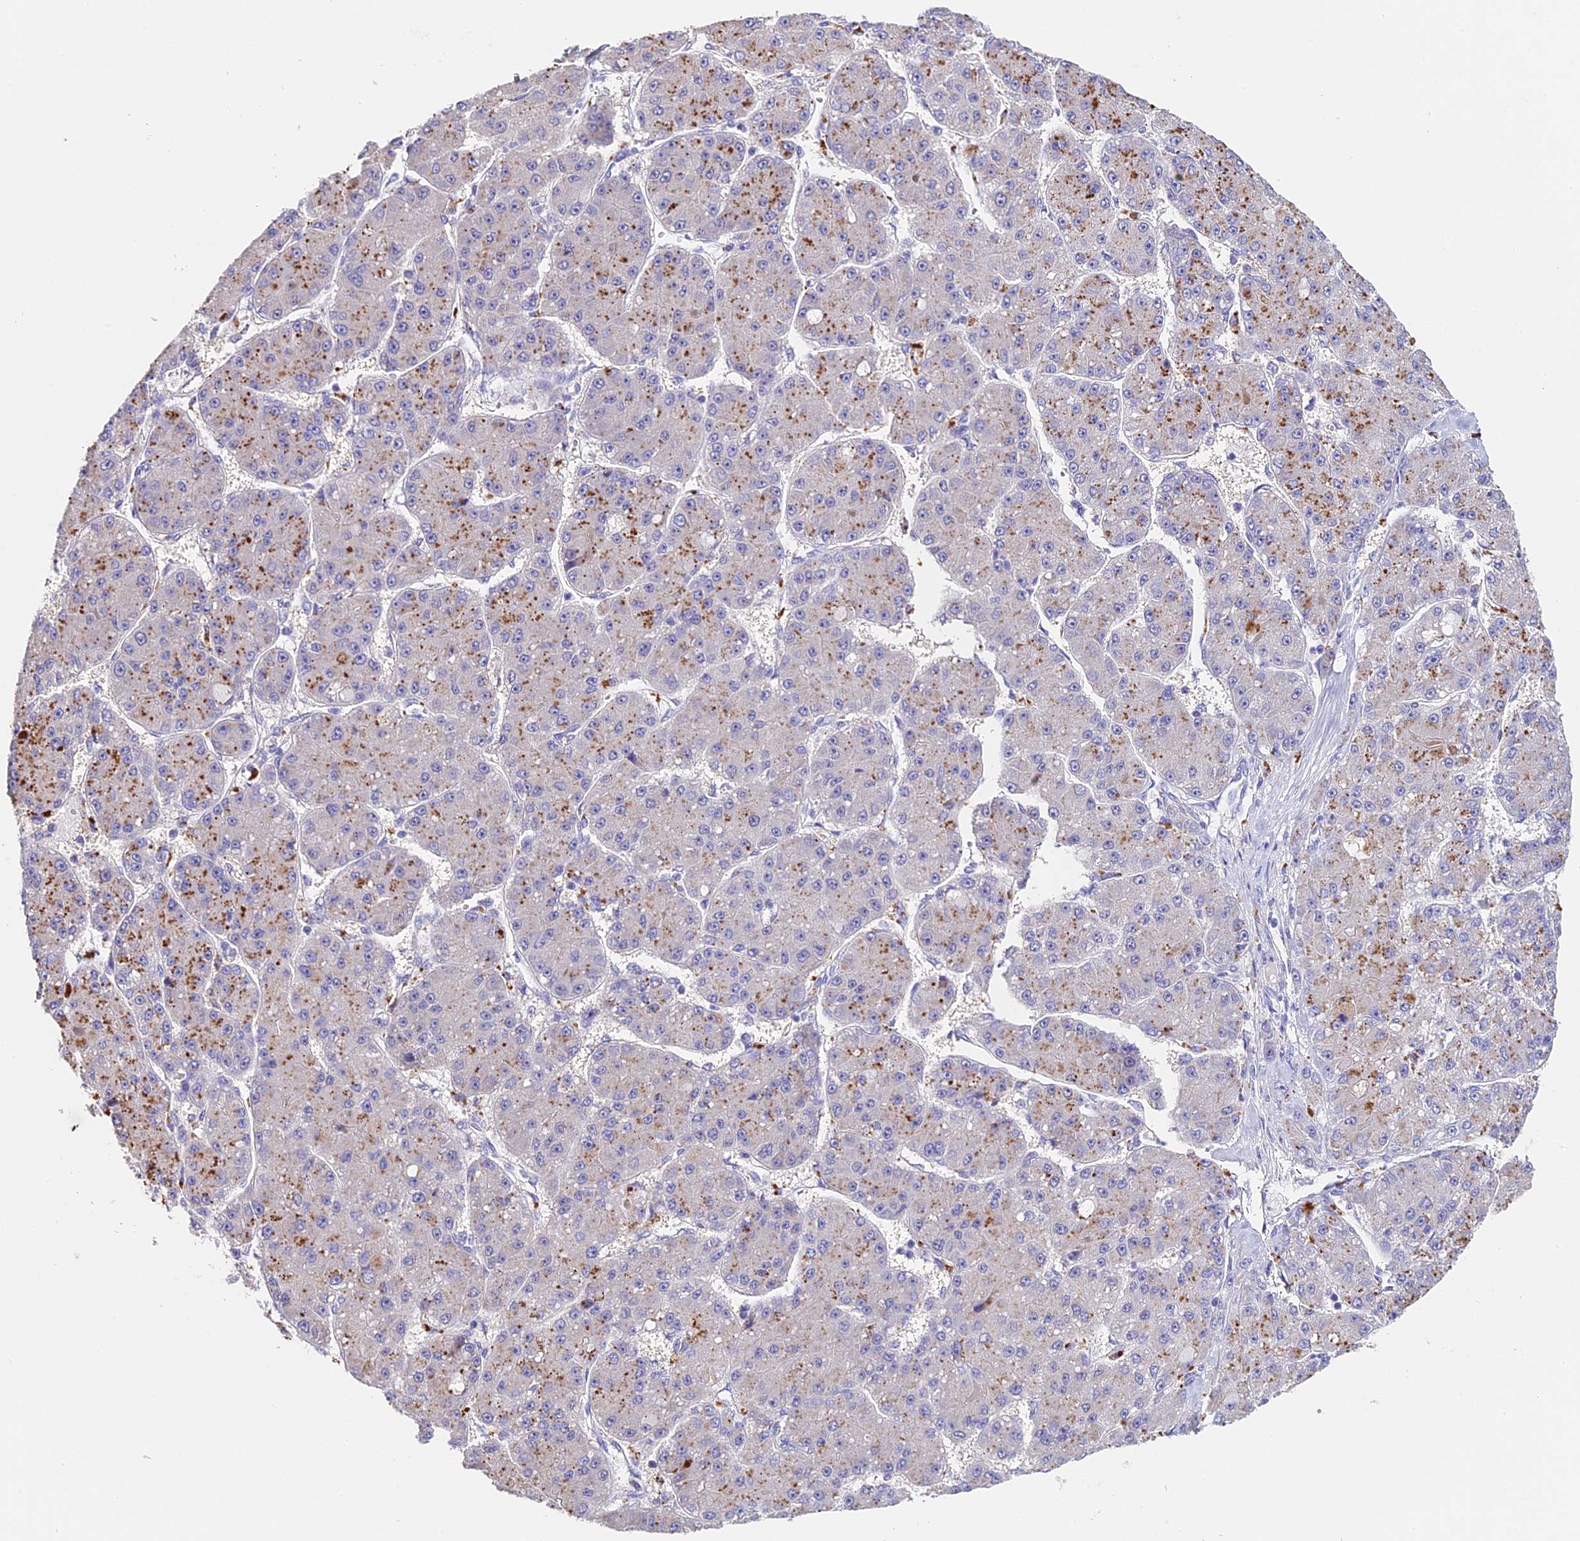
{"staining": {"intensity": "moderate", "quantity": "25%-75%", "location": "cytoplasmic/membranous"}, "tissue": "liver cancer", "cell_type": "Tumor cells", "image_type": "cancer", "snomed": [{"axis": "morphology", "description": "Carcinoma, Hepatocellular, NOS"}, {"axis": "topography", "description": "Liver"}], "caption": "The histopathology image demonstrates a brown stain indicating the presence of a protein in the cytoplasmic/membranous of tumor cells in liver cancer. Nuclei are stained in blue.", "gene": "LYPD6", "patient": {"sex": "male", "age": 67}}